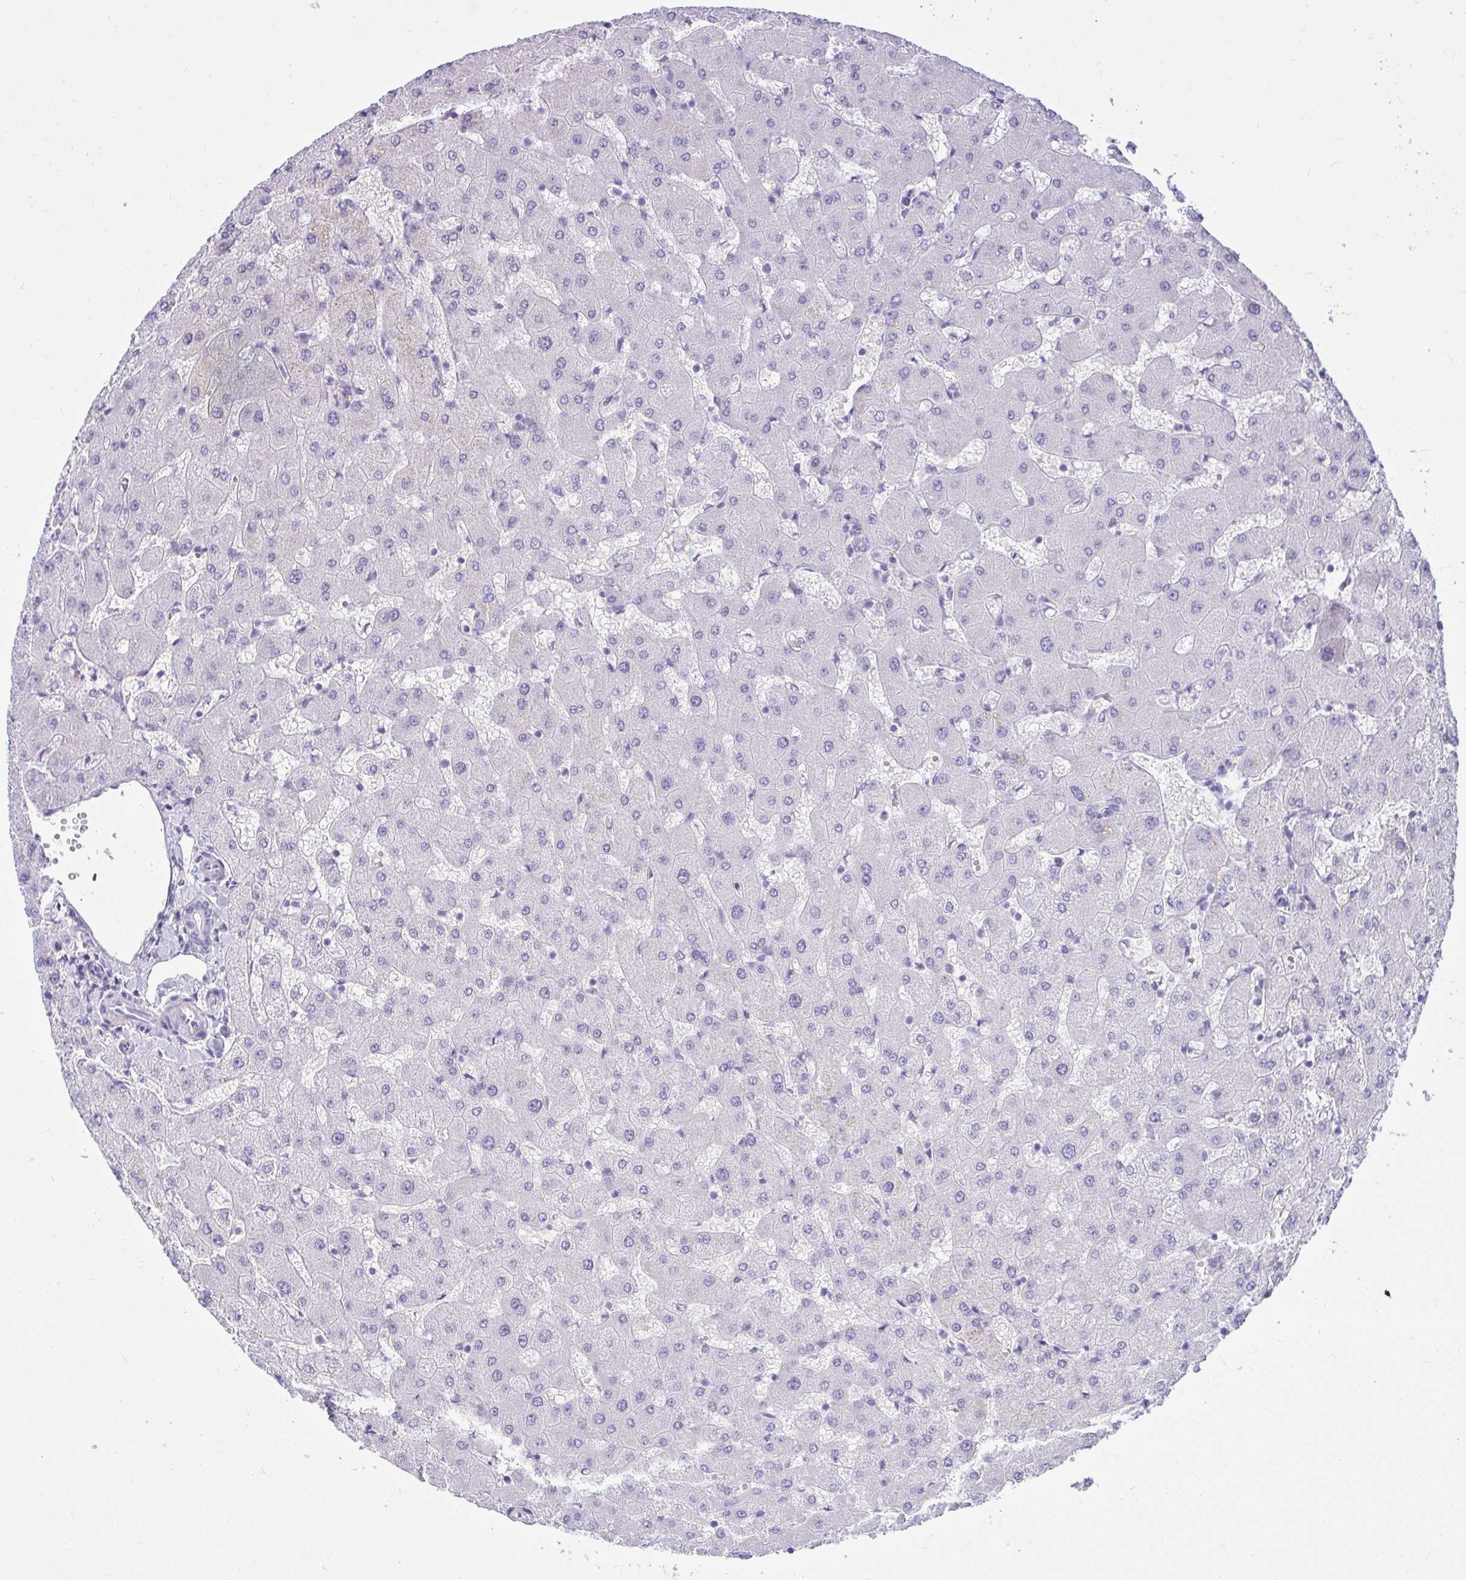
{"staining": {"intensity": "negative", "quantity": "none", "location": "none"}, "tissue": "liver", "cell_type": "Cholangiocytes", "image_type": "normal", "snomed": [{"axis": "morphology", "description": "Normal tissue, NOS"}, {"axis": "topography", "description": "Liver"}], "caption": "Cholangiocytes are negative for brown protein staining in unremarkable liver. Brightfield microscopy of immunohistochemistry (IHC) stained with DAB (brown) and hematoxylin (blue), captured at high magnification.", "gene": "CLGN", "patient": {"sex": "female", "age": 63}}